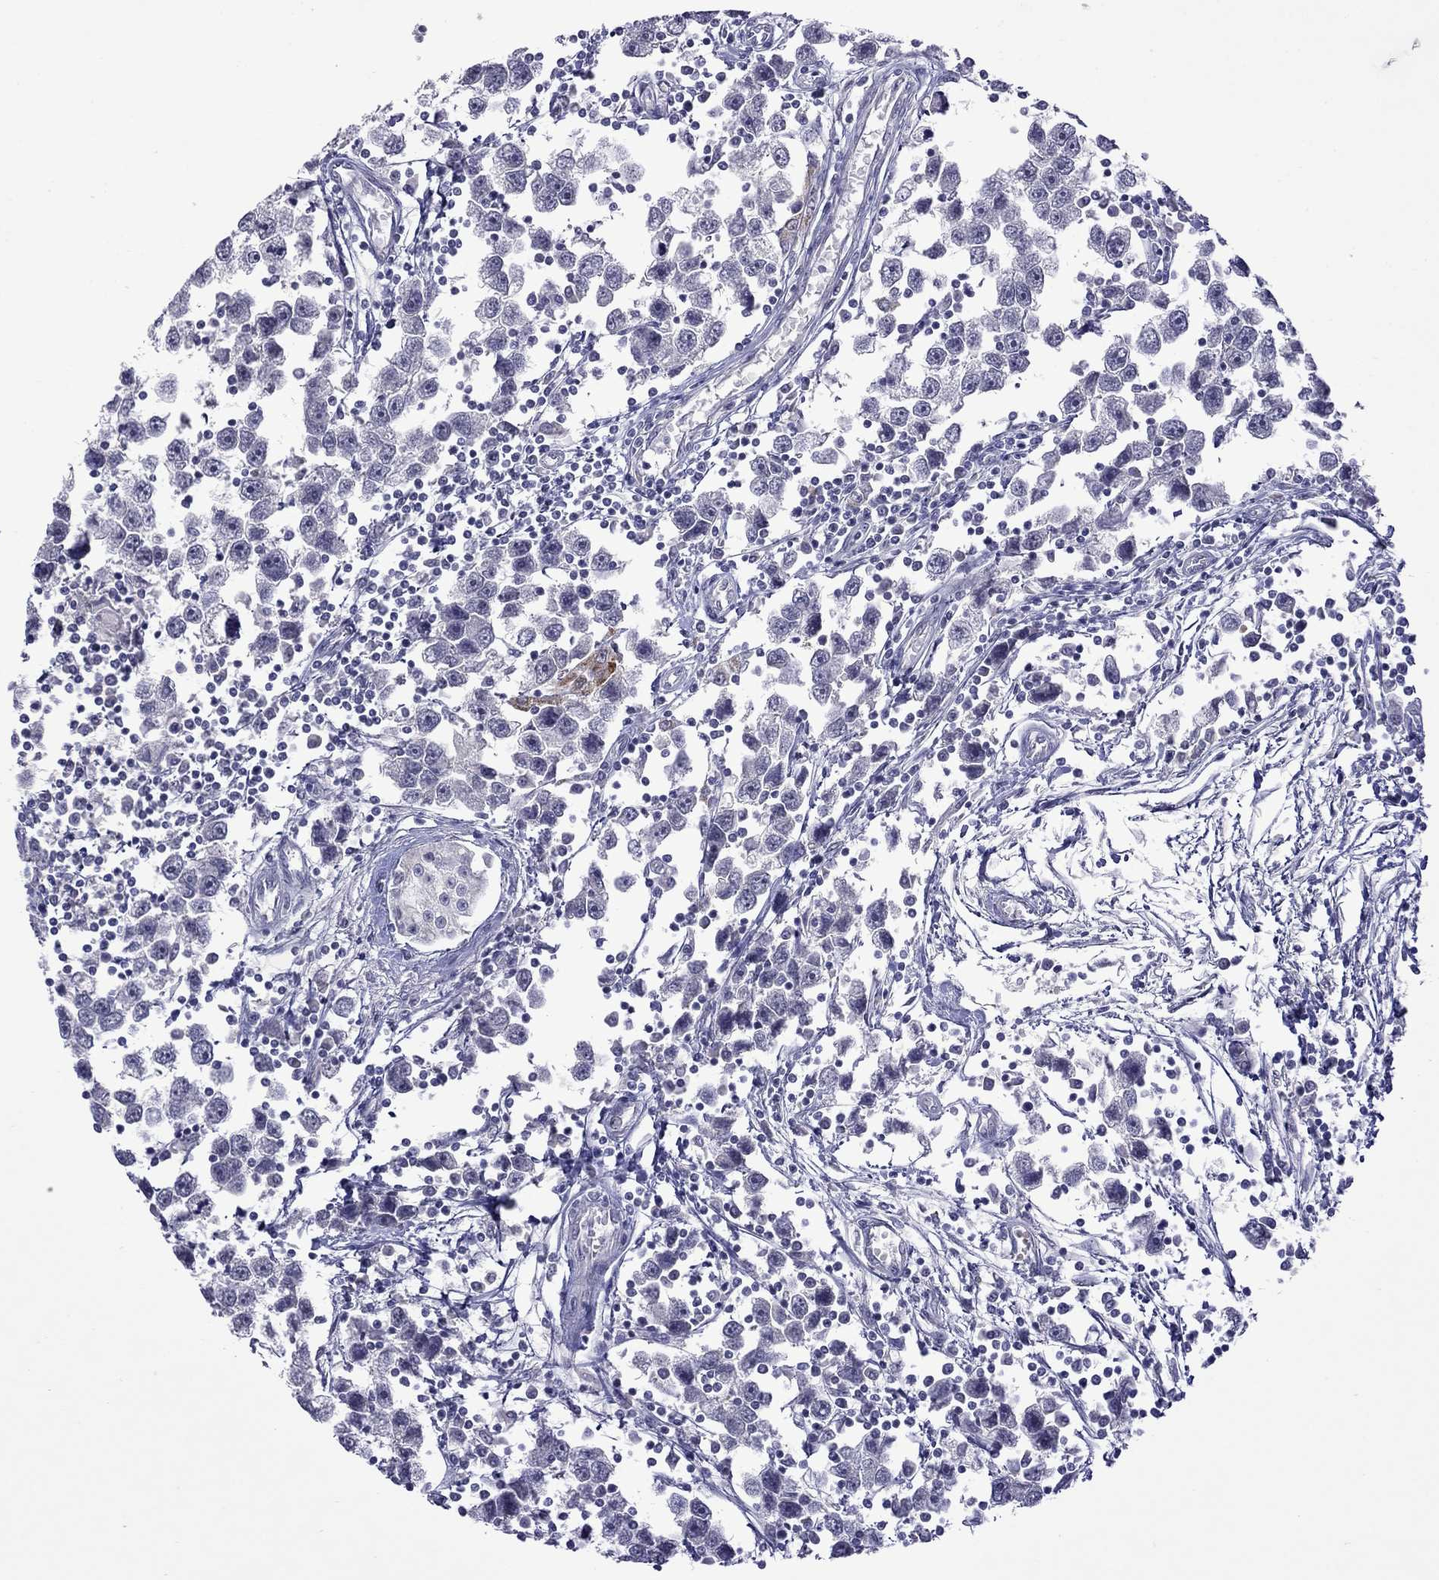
{"staining": {"intensity": "negative", "quantity": "none", "location": "none"}, "tissue": "testis cancer", "cell_type": "Tumor cells", "image_type": "cancer", "snomed": [{"axis": "morphology", "description": "Seminoma, NOS"}, {"axis": "topography", "description": "Testis"}], "caption": "IHC photomicrograph of human seminoma (testis) stained for a protein (brown), which exhibits no staining in tumor cells.", "gene": "STAR", "patient": {"sex": "male", "age": 30}}